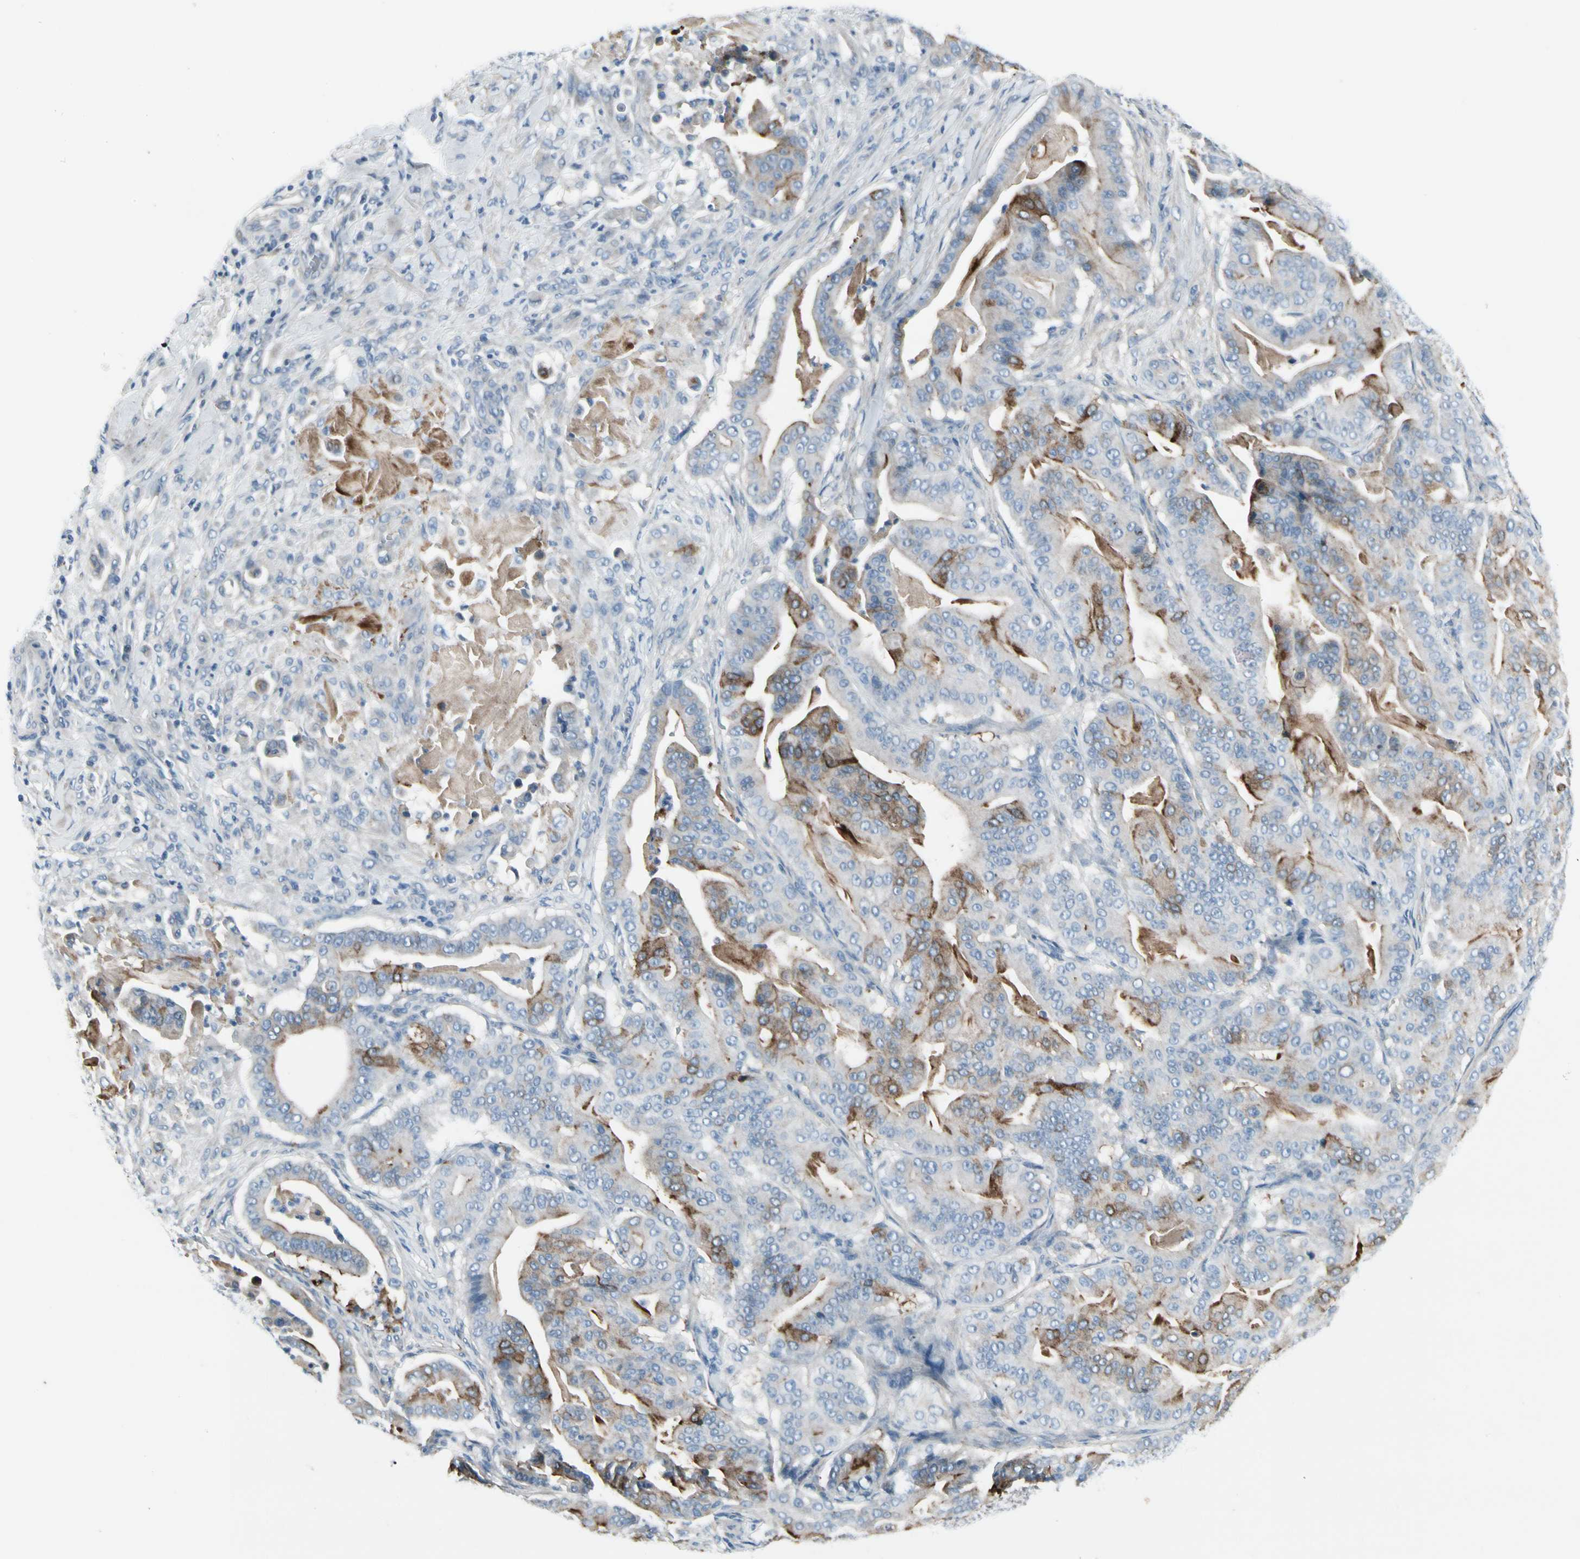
{"staining": {"intensity": "moderate", "quantity": "<25%", "location": "cytoplasmic/membranous"}, "tissue": "pancreatic cancer", "cell_type": "Tumor cells", "image_type": "cancer", "snomed": [{"axis": "morphology", "description": "Adenocarcinoma, NOS"}, {"axis": "topography", "description": "Pancreas"}], "caption": "The histopathology image shows a brown stain indicating the presence of a protein in the cytoplasmic/membranous of tumor cells in pancreatic cancer (adenocarcinoma).", "gene": "PIGR", "patient": {"sex": "male", "age": 63}}